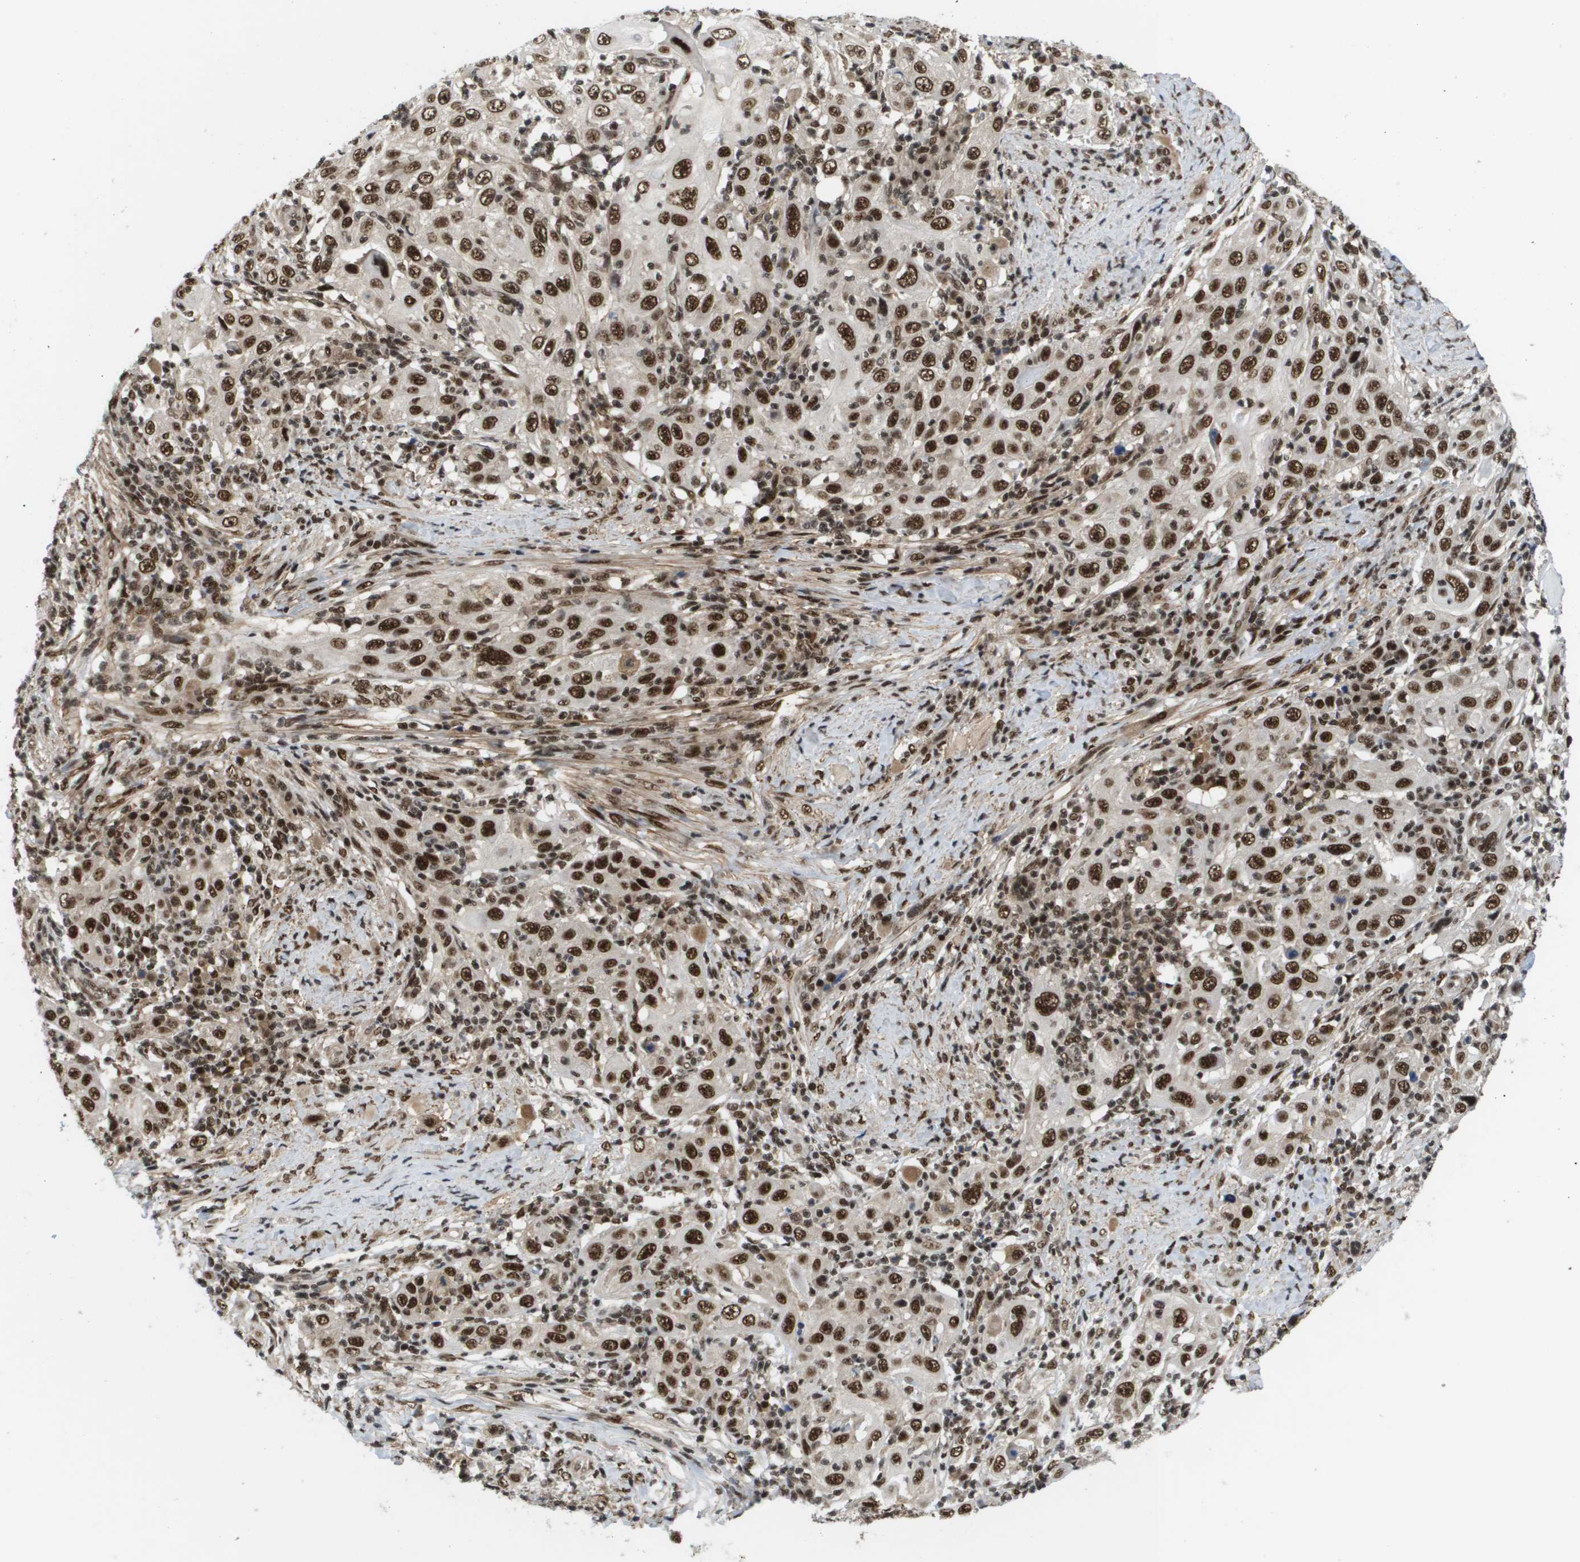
{"staining": {"intensity": "strong", "quantity": ">75%", "location": "nuclear"}, "tissue": "skin cancer", "cell_type": "Tumor cells", "image_type": "cancer", "snomed": [{"axis": "morphology", "description": "Squamous cell carcinoma, NOS"}, {"axis": "topography", "description": "Skin"}], "caption": "There is high levels of strong nuclear expression in tumor cells of skin squamous cell carcinoma, as demonstrated by immunohistochemical staining (brown color).", "gene": "PRCC", "patient": {"sex": "female", "age": 88}}